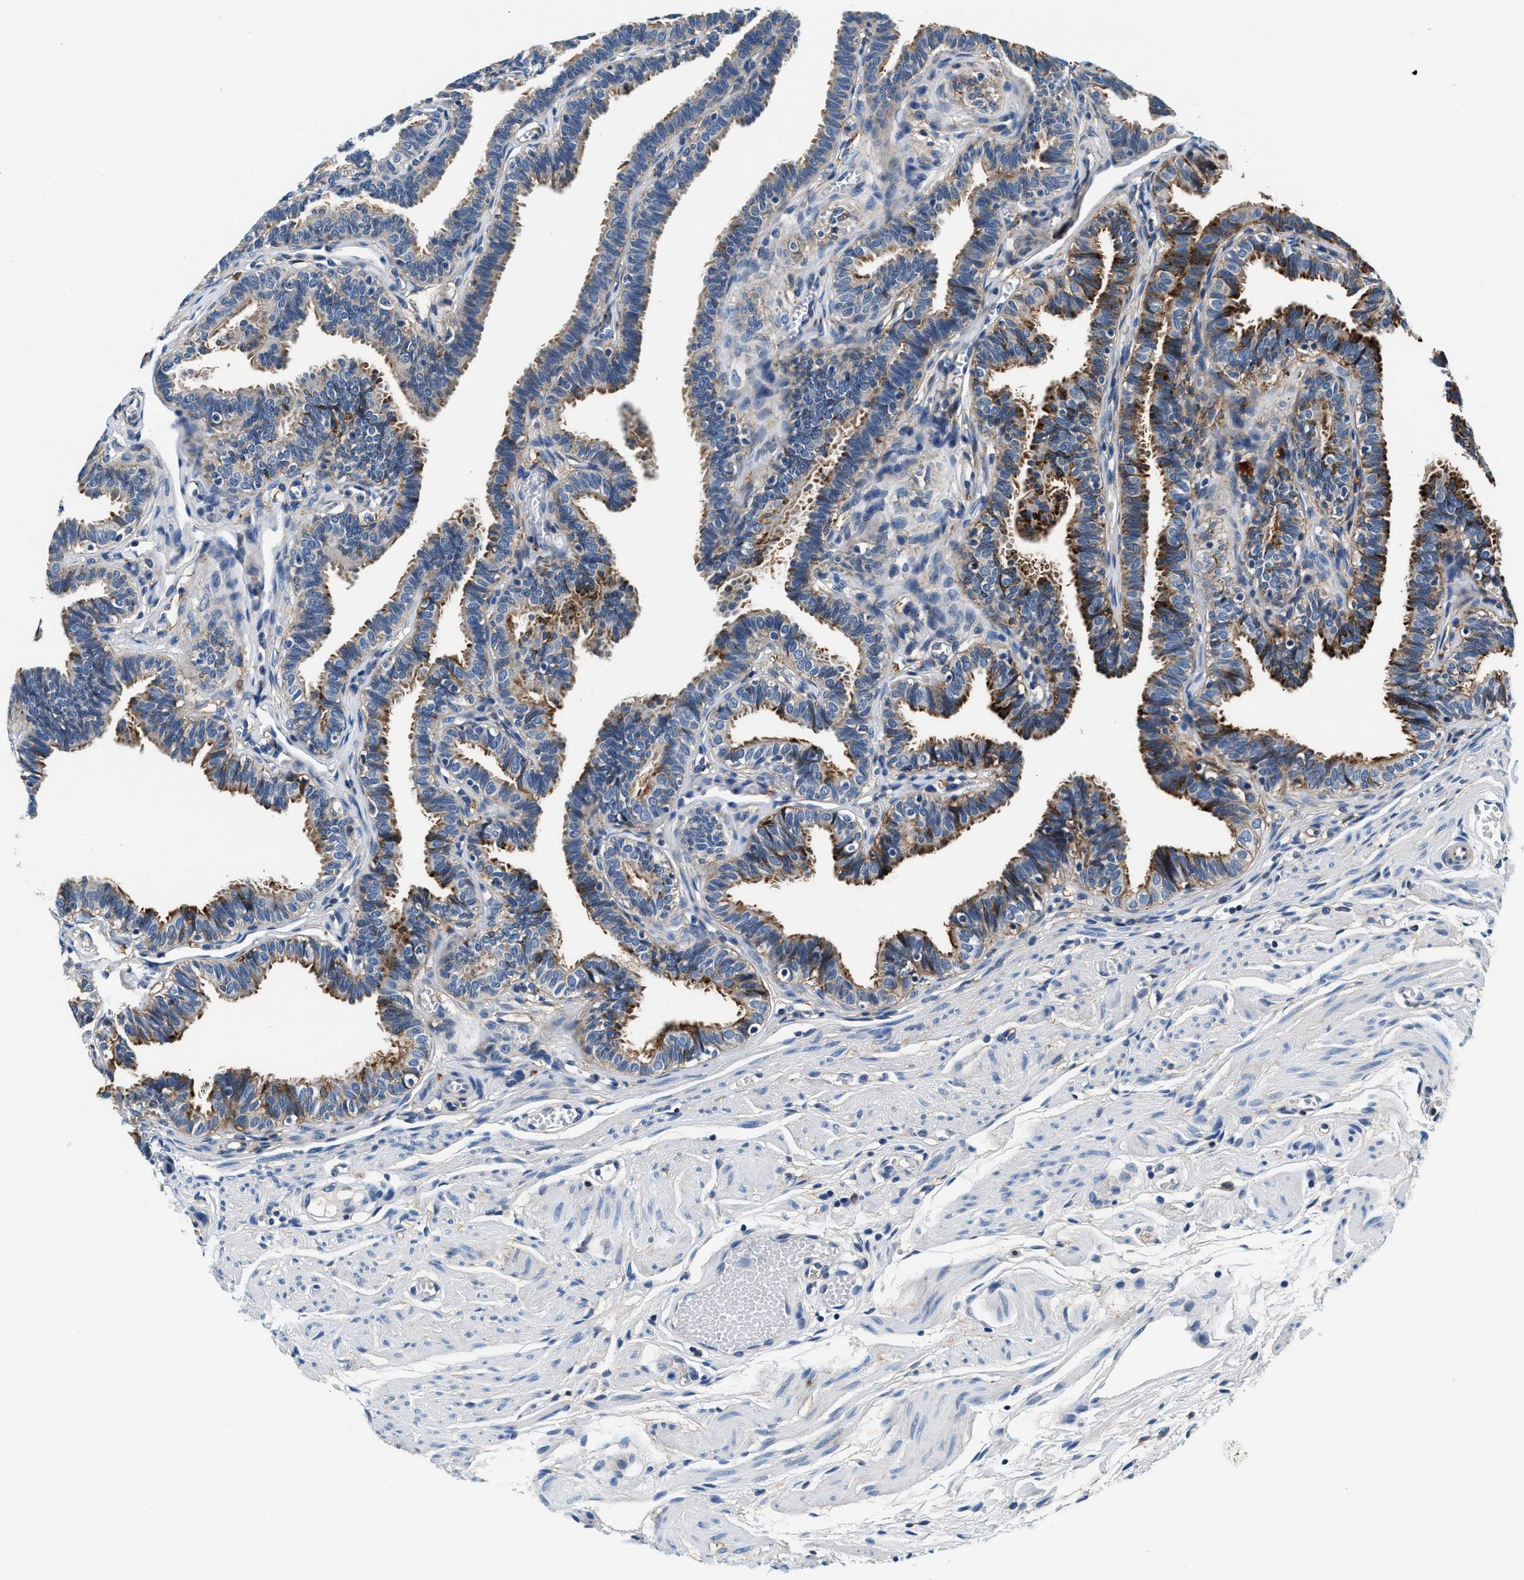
{"staining": {"intensity": "moderate", "quantity": ">75%", "location": "cytoplasmic/membranous"}, "tissue": "fallopian tube", "cell_type": "Glandular cells", "image_type": "normal", "snomed": [{"axis": "morphology", "description": "Normal tissue, NOS"}, {"axis": "topography", "description": "Fallopian tube"}, {"axis": "topography", "description": "Ovary"}], "caption": "High-power microscopy captured an immunohistochemistry (IHC) micrograph of unremarkable fallopian tube, revealing moderate cytoplasmic/membranous positivity in approximately >75% of glandular cells.", "gene": "SLFN11", "patient": {"sex": "female", "age": 23}}